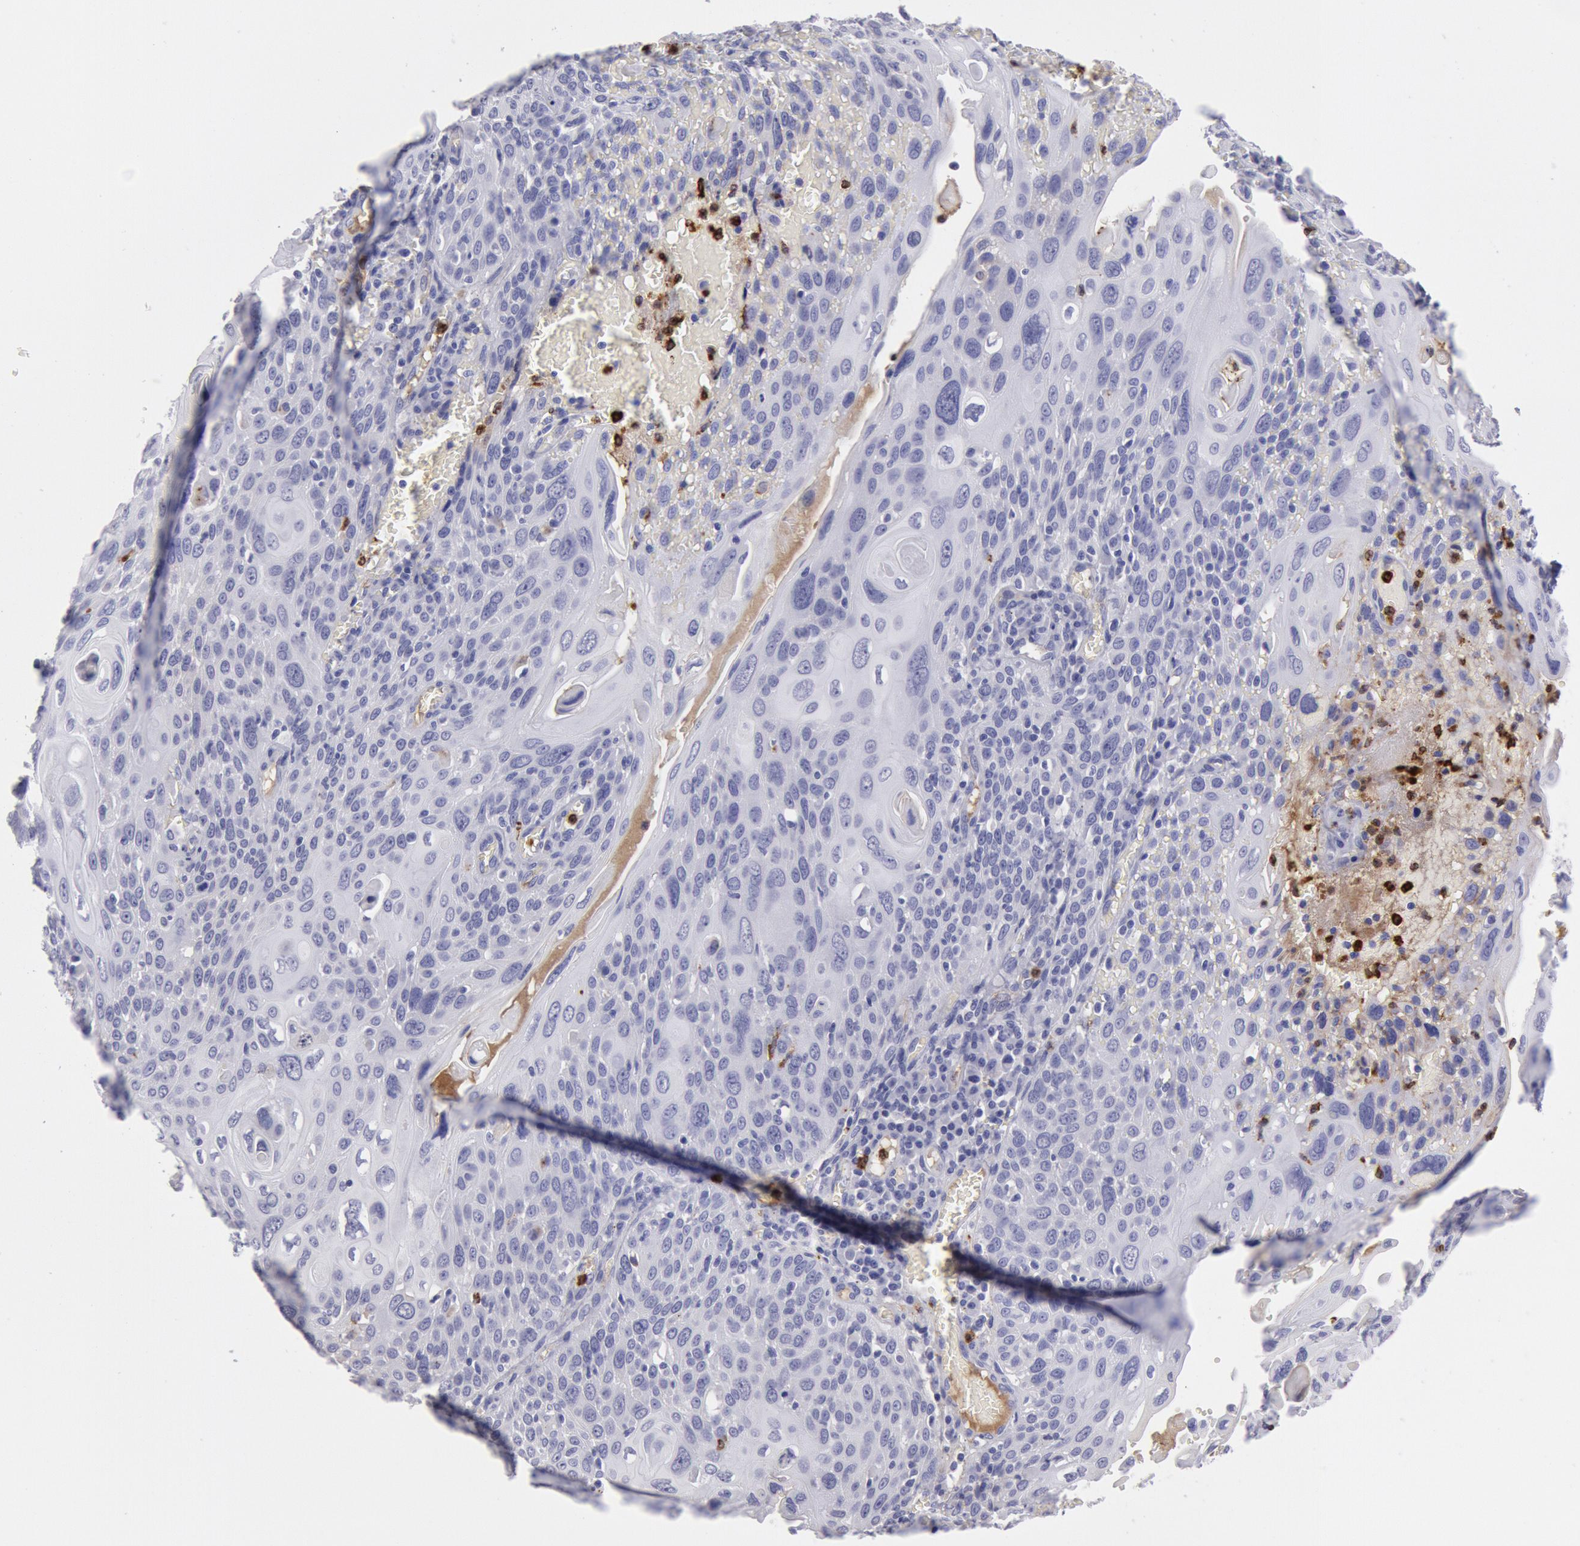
{"staining": {"intensity": "negative", "quantity": "none", "location": "none"}, "tissue": "cervical cancer", "cell_type": "Tumor cells", "image_type": "cancer", "snomed": [{"axis": "morphology", "description": "Squamous cell carcinoma, NOS"}, {"axis": "topography", "description": "Cervix"}], "caption": "The IHC micrograph has no significant expression in tumor cells of cervical cancer tissue. The staining was performed using DAB to visualize the protein expression in brown, while the nuclei were stained in blue with hematoxylin (Magnification: 20x).", "gene": "FCN1", "patient": {"sex": "female", "age": 54}}